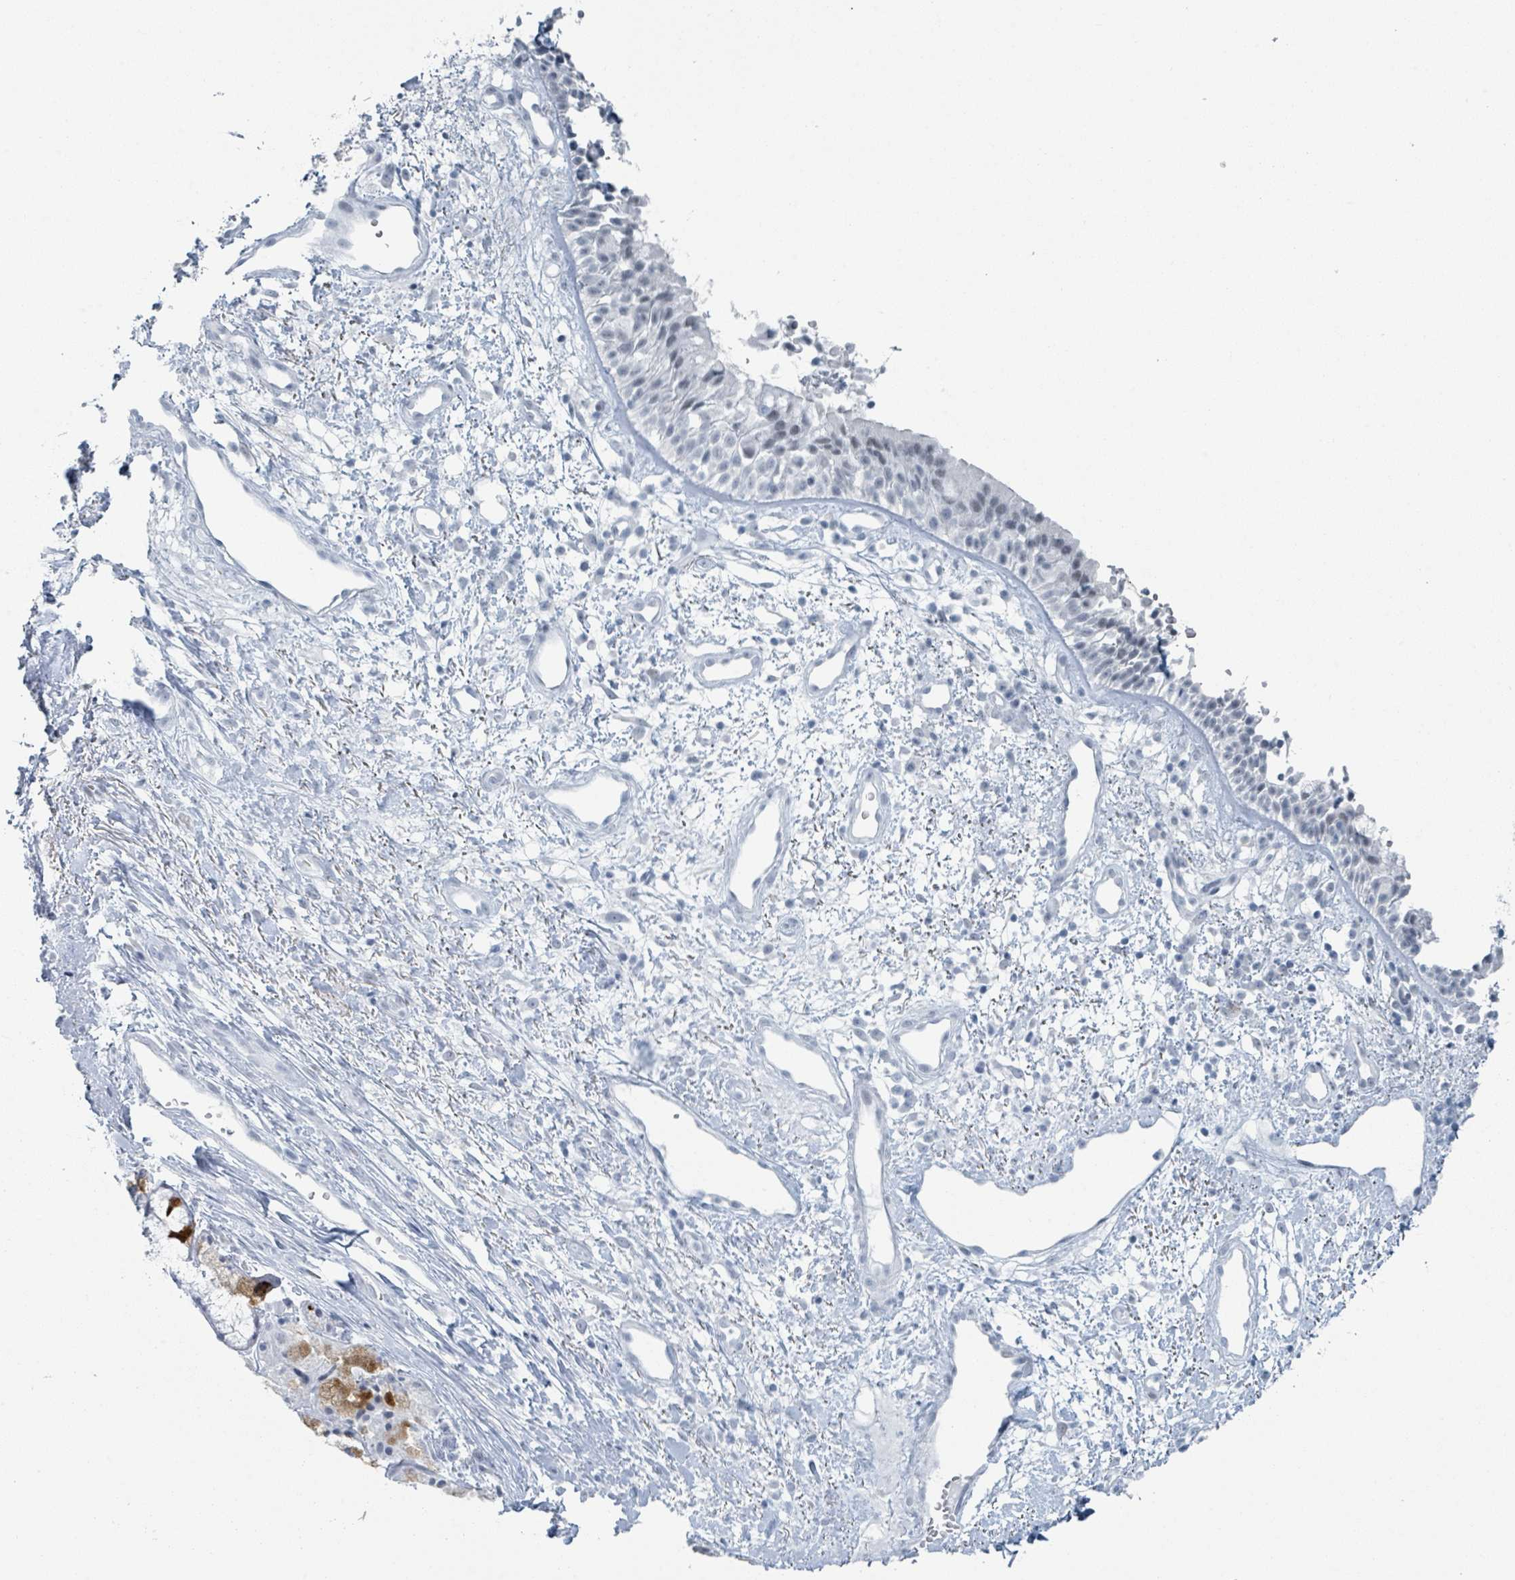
{"staining": {"intensity": "negative", "quantity": "none", "location": "none"}, "tissue": "nasopharynx", "cell_type": "Respiratory epithelial cells", "image_type": "normal", "snomed": [{"axis": "morphology", "description": "Normal tissue, NOS"}, {"axis": "topography", "description": "Cartilage tissue"}, {"axis": "topography", "description": "Nasopharynx"}, {"axis": "topography", "description": "Thyroid gland"}], "caption": "DAB immunohistochemical staining of benign human nasopharynx shows no significant expression in respiratory epithelial cells. Nuclei are stained in blue.", "gene": "GPR15LG", "patient": {"sex": "male", "age": 63}}